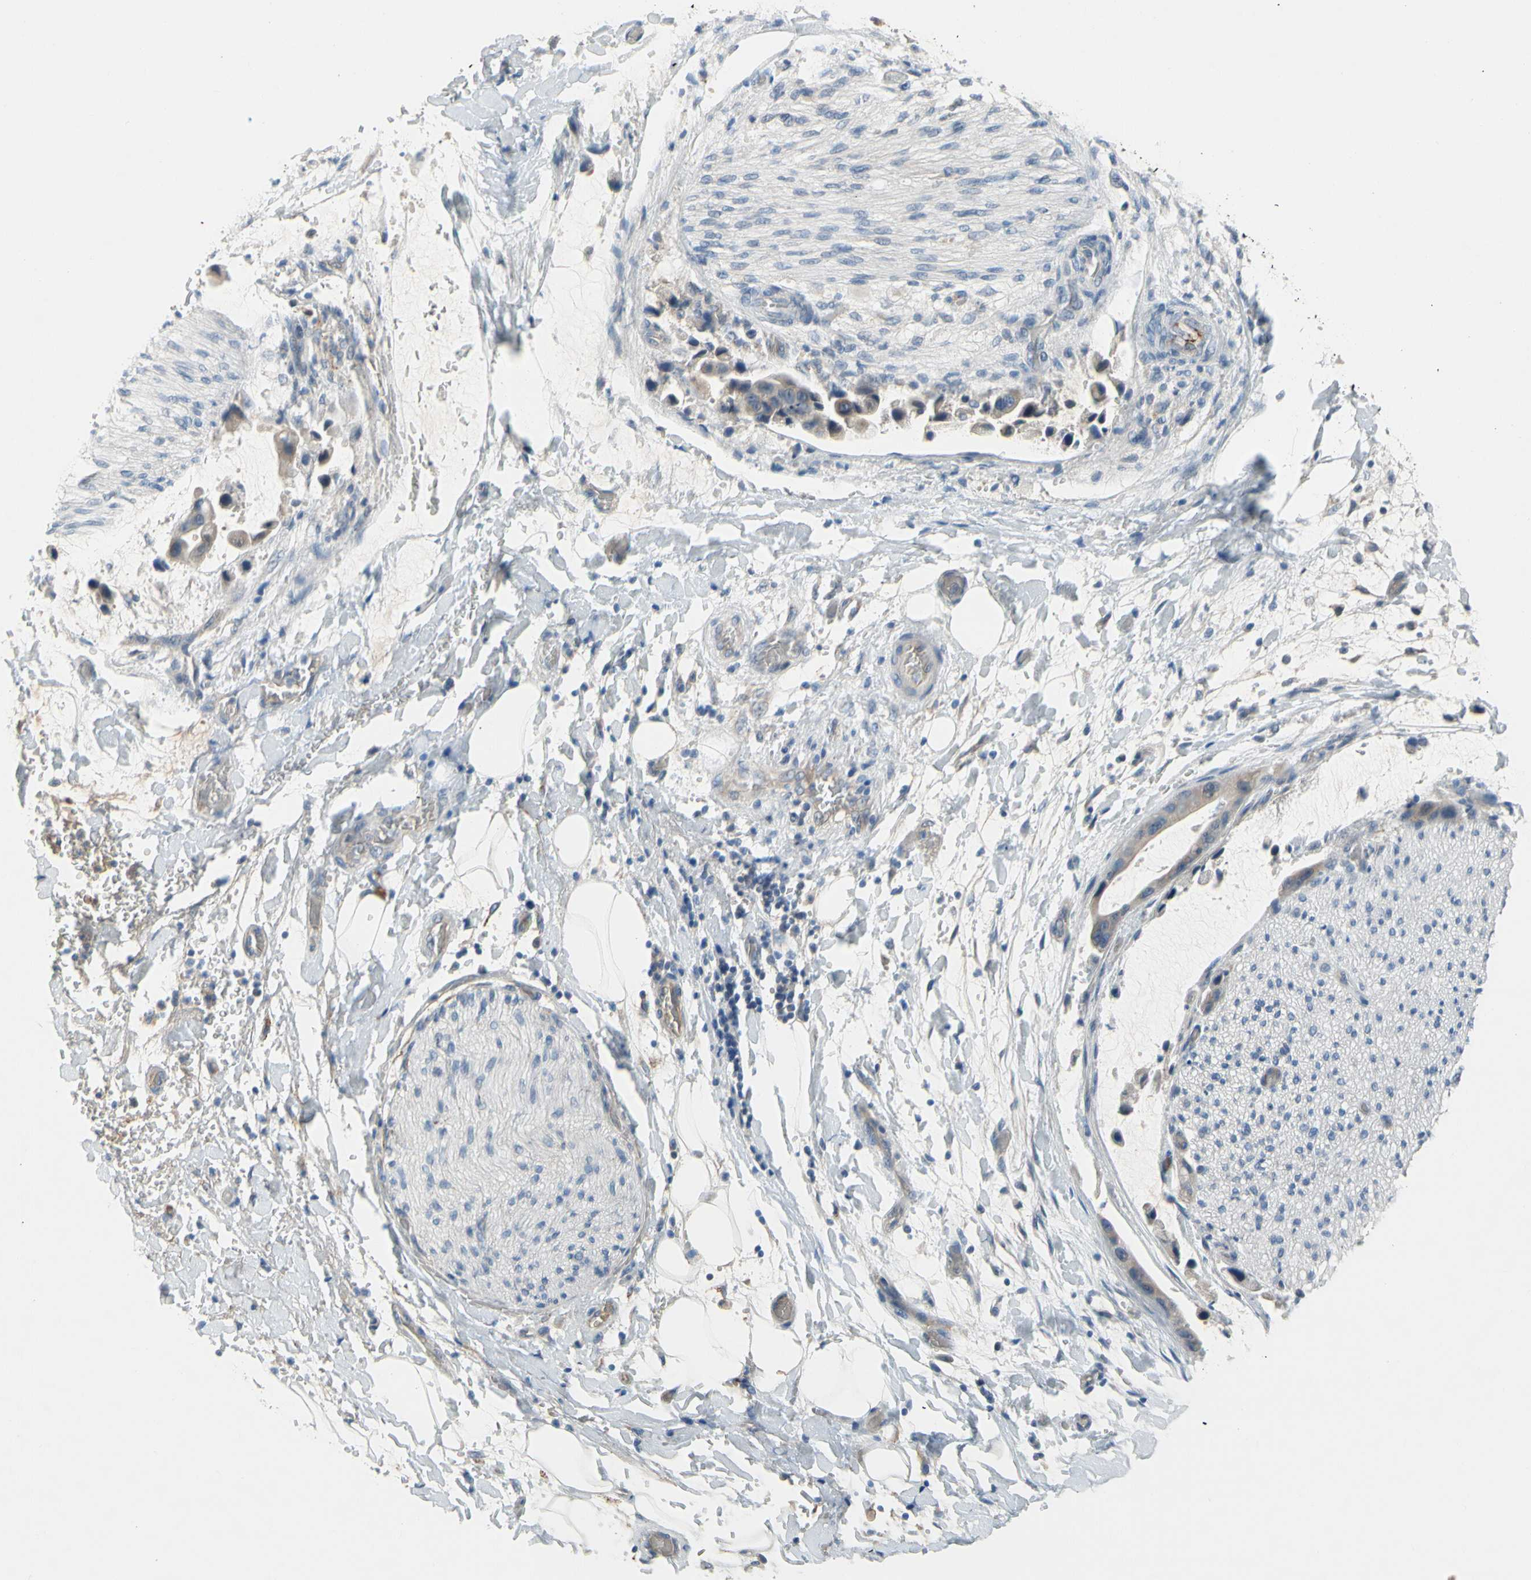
{"staining": {"intensity": "weak", "quantity": ">75%", "location": "cytoplasmic/membranous"}, "tissue": "adipose tissue", "cell_type": "Adipocytes", "image_type": "normal", "snomed": [{"axis": "morphology", "description": "Normal tissue, NOS"}, {"axis": "morphology", "description": "Cholangiocarcinoma"}, {"axis": "topography", "description": "Liver"}, {"axis": "topography", "description": "Peripheral nerve tissue"}], "caption": "A micrograph of human adipose tissue stained for a protein shows weak cytoplasmic/membranous brown staining in adipocytes.", "gene": "CNDP1", "patient": {"sex": "male", "age": 50}}